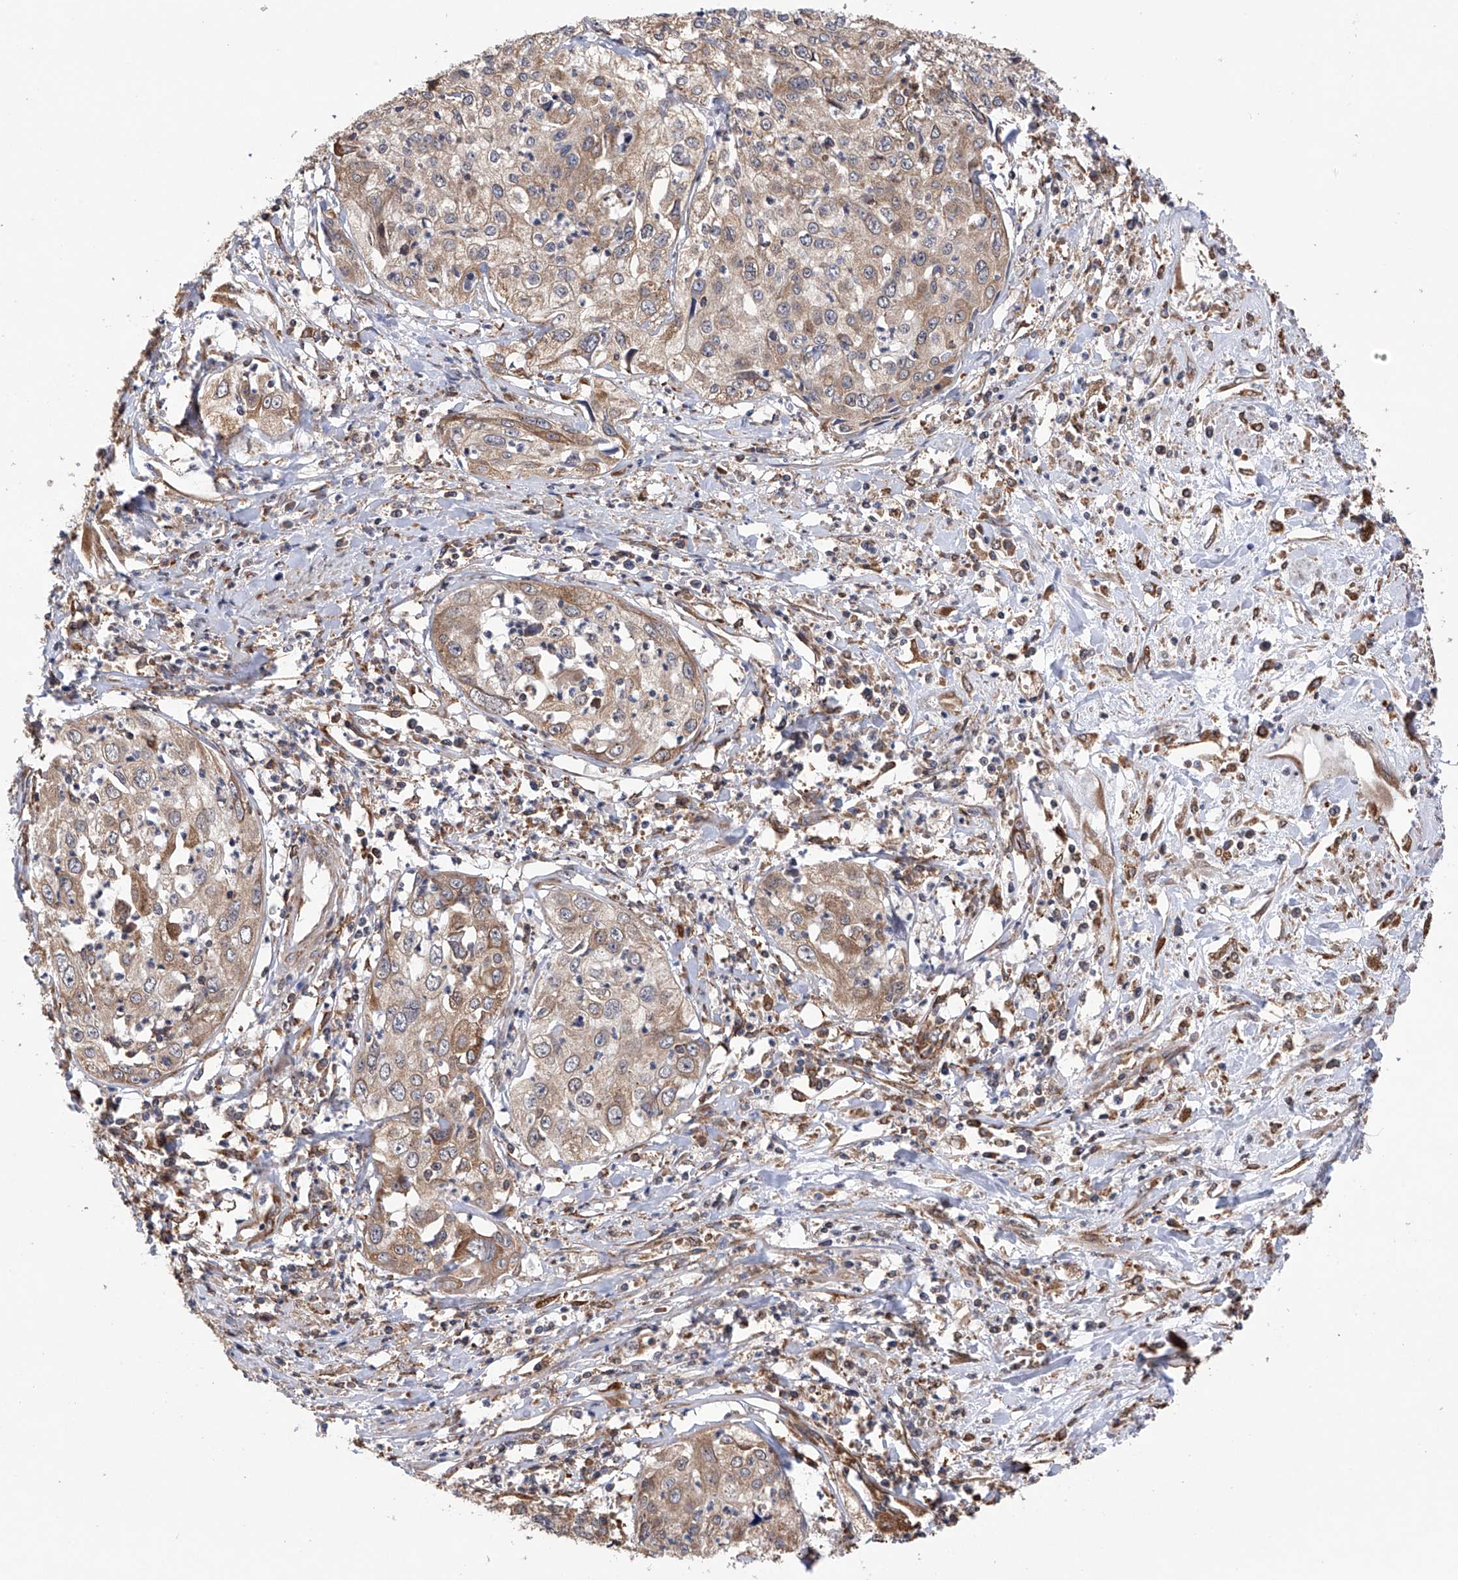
{"staining": {"intensity": "weak", "quantity": ">75%", "location": "cytoplasmic/membranous"}, "tissue": "cervical cancer", "cell_type": "Tumor cells", "image_type": "cancer", "snomed": [{"axis": "morphology", "description": "Squamous cell carcinoma, NOS"}, {"axis": "topography", "description": "Cervix"}], "caption": "The photomicrograph exhibits immunohistochemical staining of cervical cancer. There is weak cytoplasmic/membranous expression is seen in approximately >75% of tumor cells.", "gene": "DNAH8", "patient": {"sex": "female", "age": 31}}